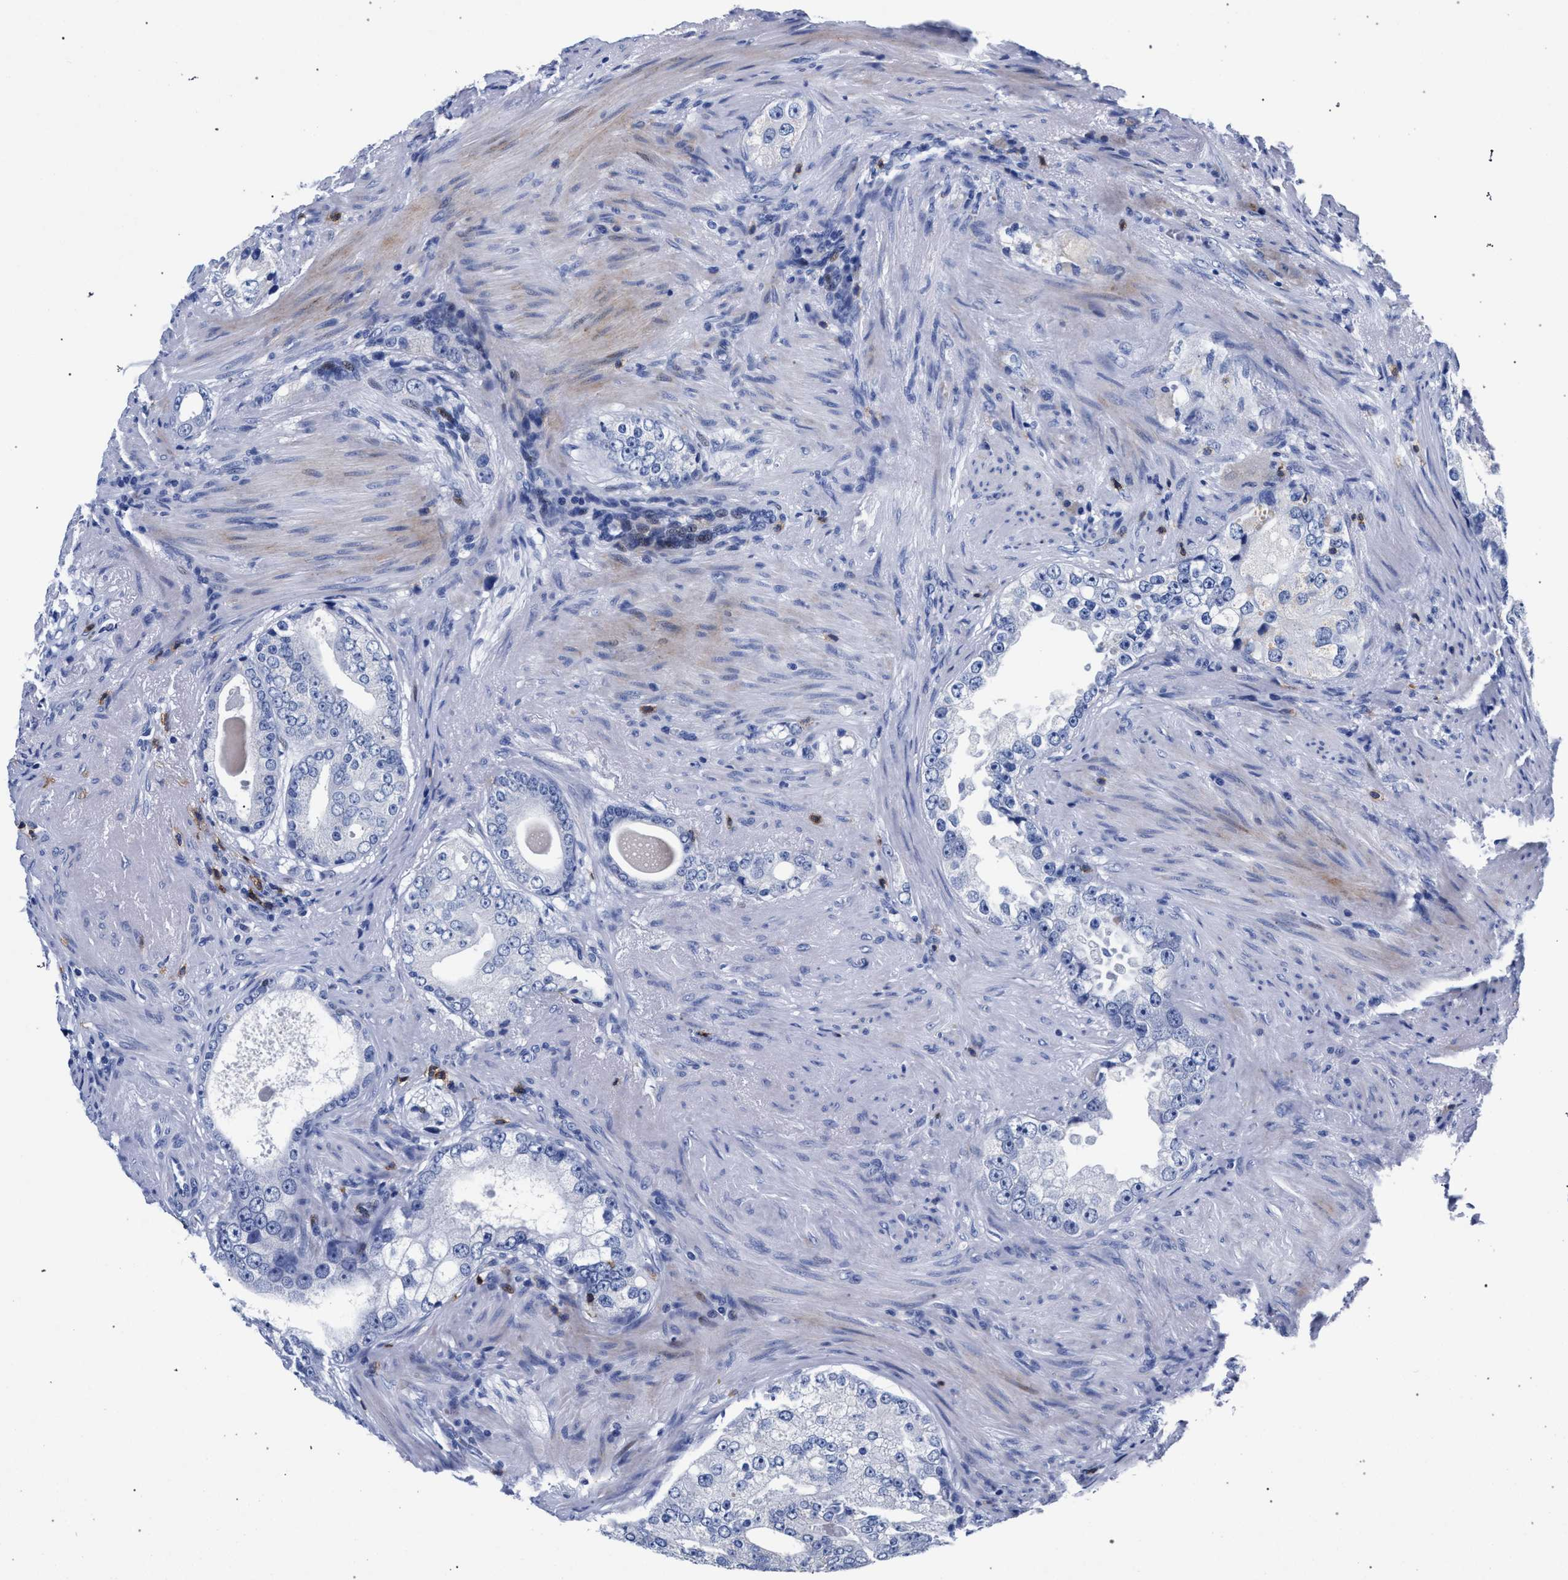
{"staining": {"intensity": "negative", "quantity": "none", "location": "none"}, "tissue": "prostate cancer", "cell_type": "Tumor cells", "image_type": "cancer", "snomed": [{"axis": "morphology", "description": "Adenocarcinoma, High grade"}, {"axis": "topography", "description": "Prostate"}], "caption": "An image of human prostate cancer is negative for staining in tumor cells. (DAB immunohistochemistry with hematoxylin counter stain).", "gene": "KLRK1", "patient": {"sex": "male", "age": 66}}